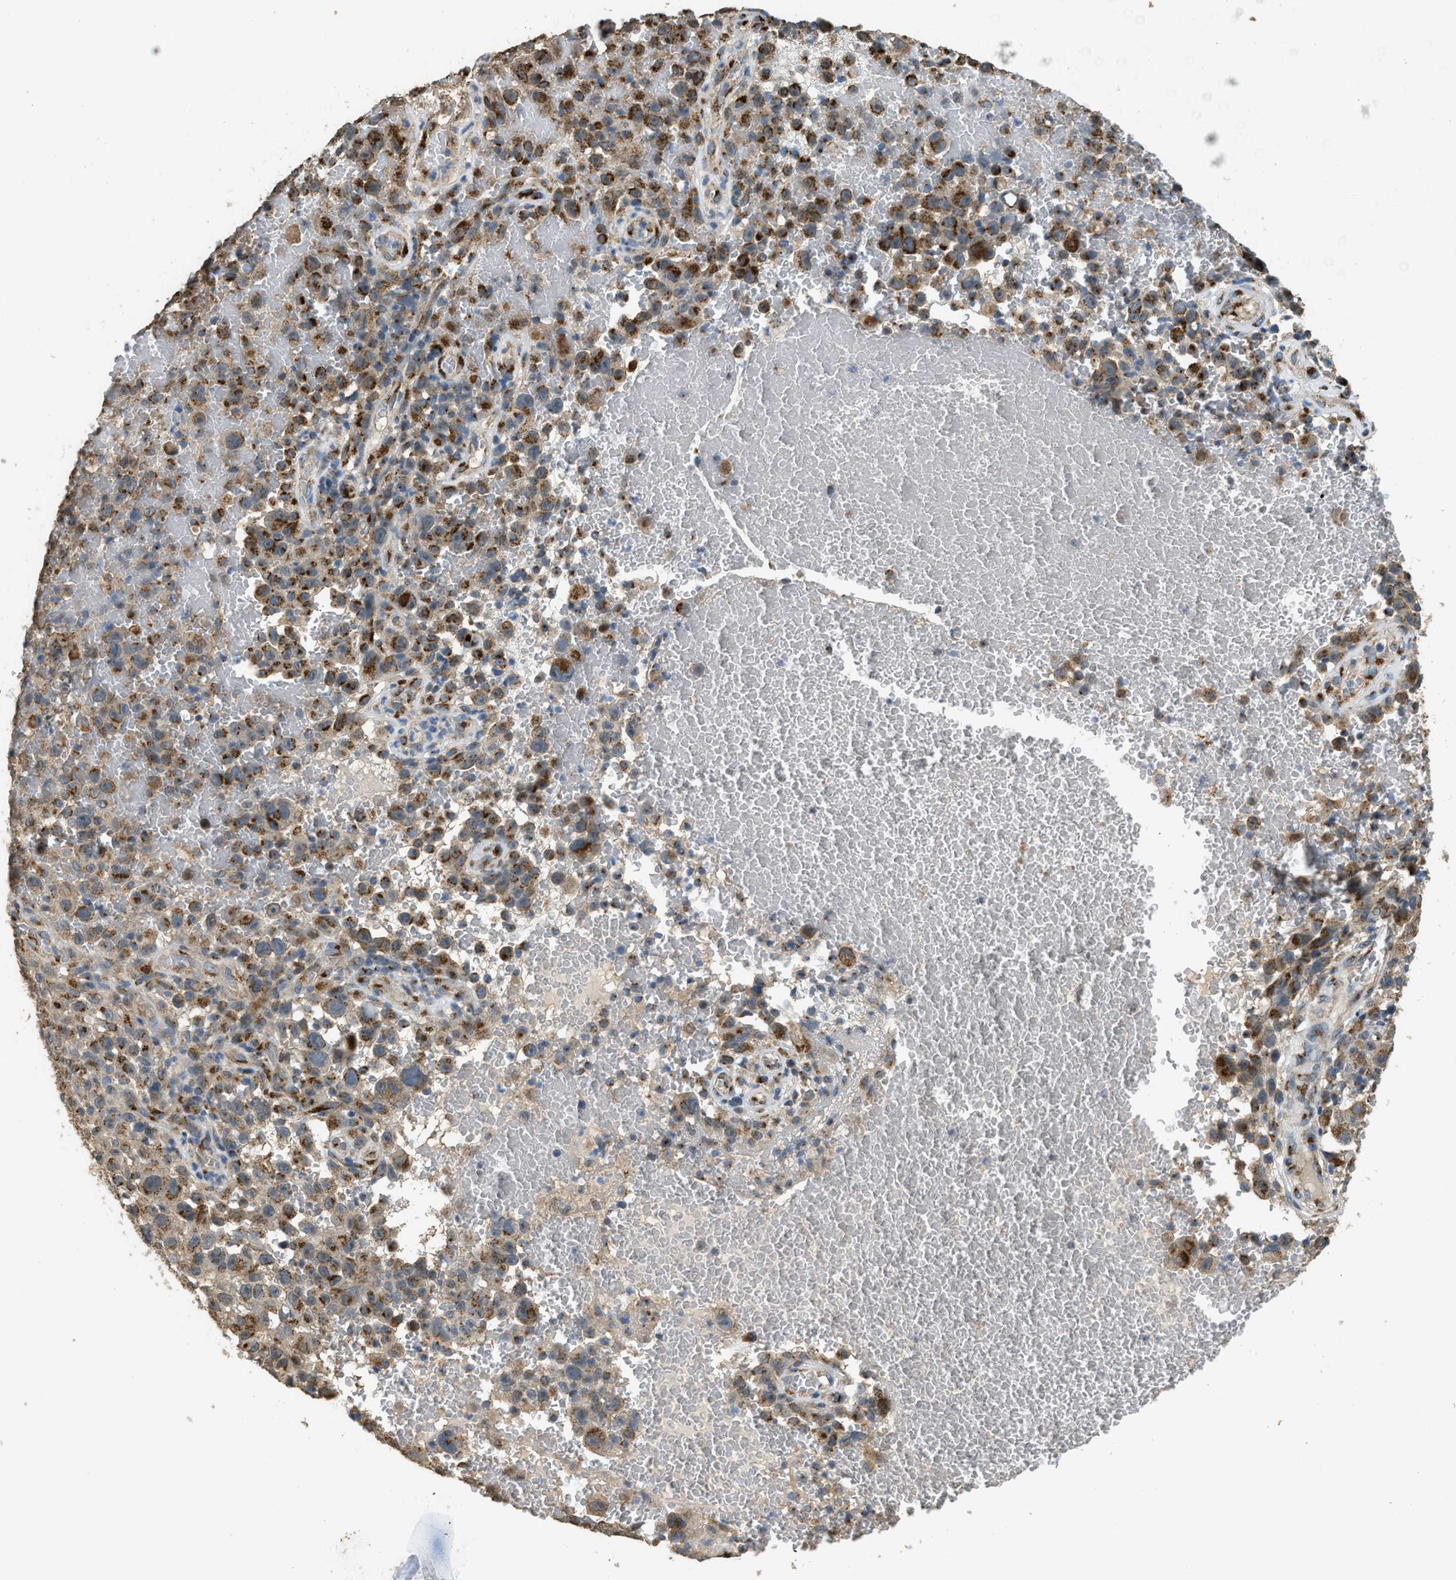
{"staining": {"intensity": "moderate", "quantity": ">75%", "location": "cytoplasmic/membranous"}, "tissue": "melanoma", "cell_type": "Tumor cells", "image_type": "cancer", "snomed": [{"axis": "morphology", "description": "Malignant melanoma, NOS"}, {"axis": "topography", "description": "Skin"}], "caption": "A high-resolution micrograph shows immunohistochemistry staining of malignant melanoma, which exhibits moderate cytoplasmic/membranous expression in about >75% of tumor cells.", "gene": "IPO7", "patient": {"sex": "female", "age": 82}}